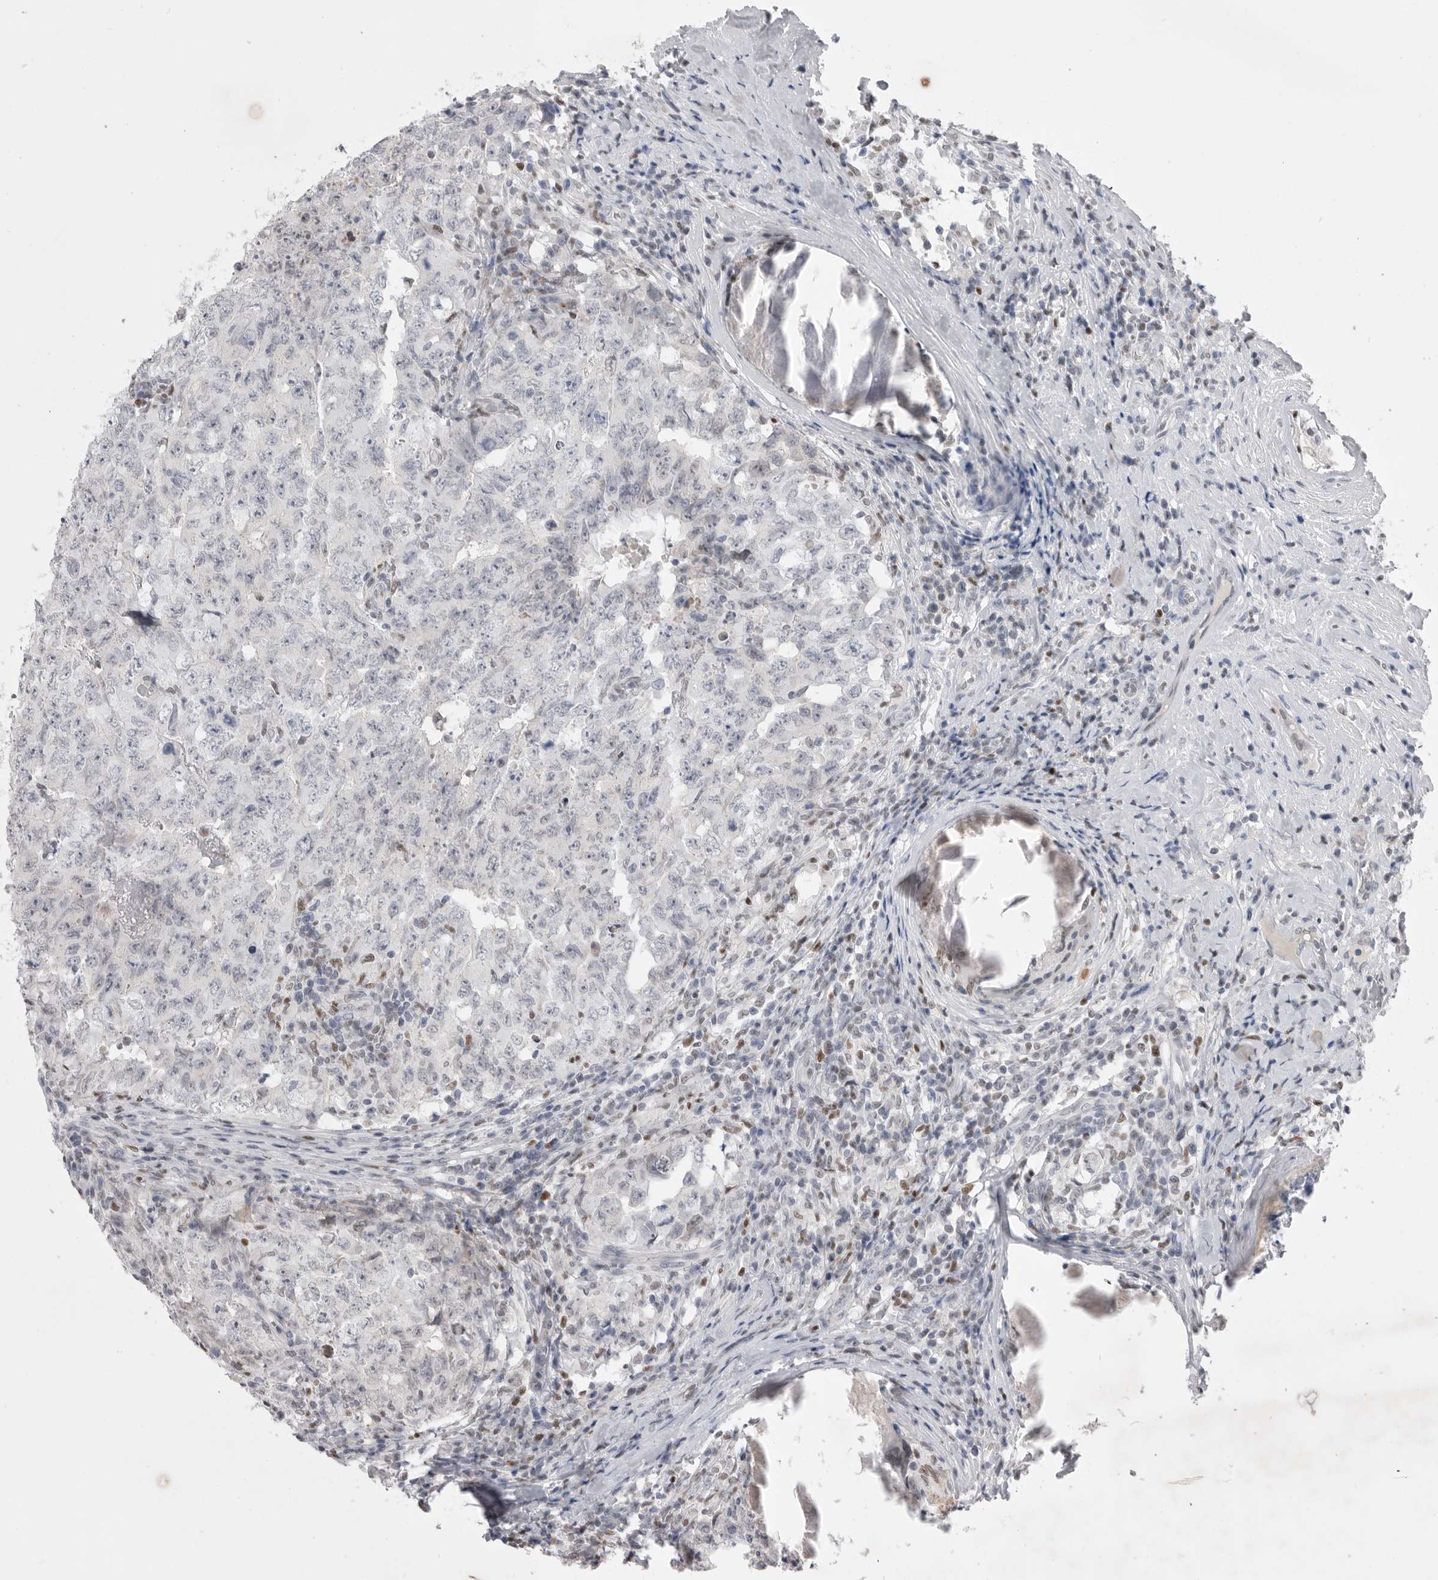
{"staining": {"intensity": "negative", "quantity": "none", "location": "none"}, "tissue": "testis cancer", "cell_type": "Tumor cells", "image_type": "cancer", "snomed": [{"axis": "morphology", "description": "Carcinoma, Embryonal, NOS"}, {"axis": "topography", "description": "Testis"}], "caption": "Testis cancer (embryonal carcinoma) was stained to show a protein in brown. There is no significant staining in tumor cells. (Brightfield microscopy of DAB (3,3'-diaminobenzidine) IHC at high magnification).", "gene": "ZBTB7B", "patient": {"sex": "male", "age": 26}}